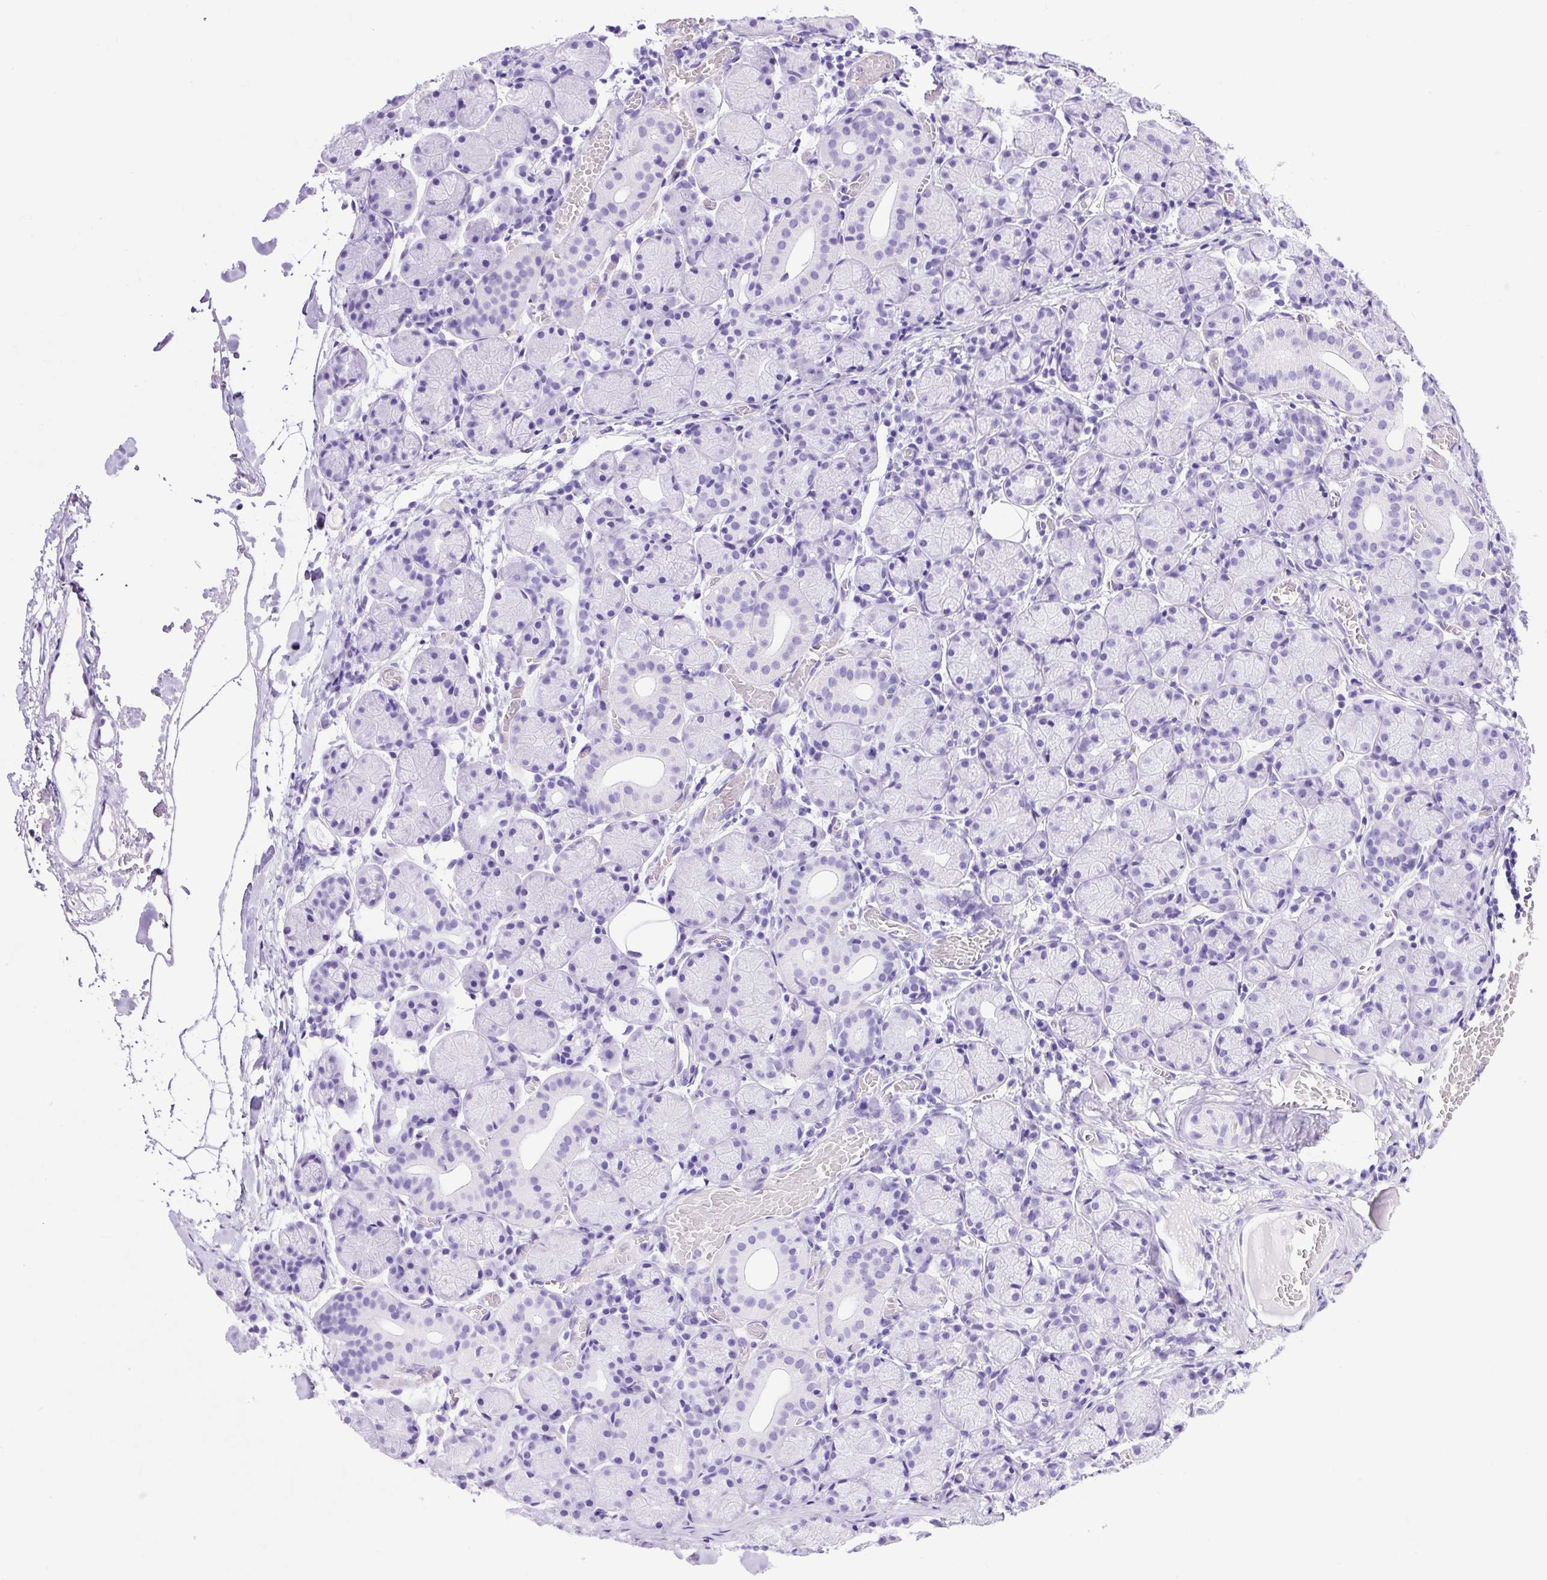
{"staining": {"intensity": "negative", "quantity": "none", "location": "none"}, "tissue": "salivary gland", "cell_type": "Glandular cells", "image_type": "normal", "snomed": [{"axis": "morphology", "description": "Normal tissue, NOS"}, {"axis": "topography", "description": "Salivary gland"}], "caption": "A micrograph of human salivary gland is negative for staining in glandular cells. The staining is performed using DAB (3,3'-diaminobenzidine) brown chromogen with nuclei counter-stained in using hematoxylin.", "gene": "CEL", "patient": {"sex": "female", "age": 24}}